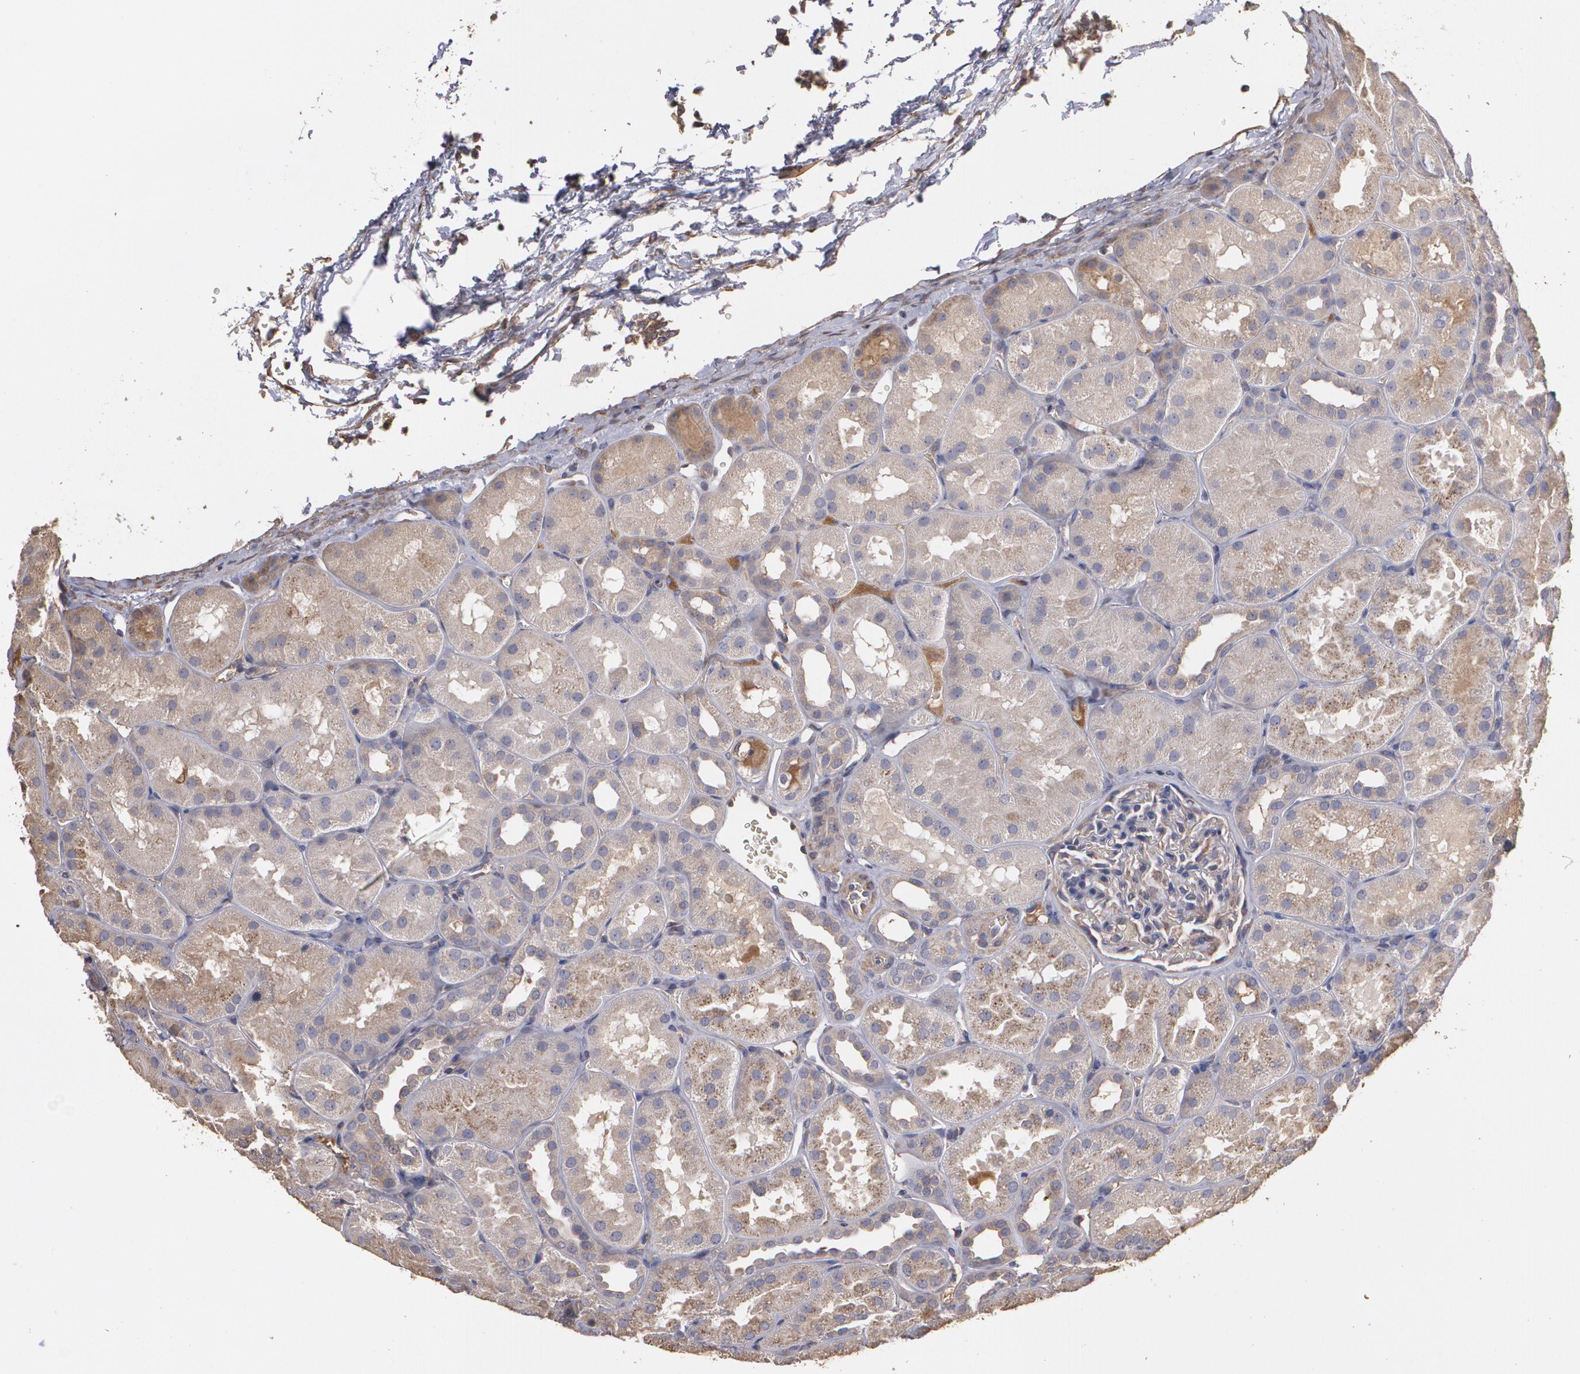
{"staining": {"intensity": "weak", "quantity": "25%-75%", "location": "cytoplasmic/membranous"}, "tissue": "kidney", "cell_type": "Cells in glomeruli", "image_type": "normal", "snomed": [{"axis": "morphology", "description": "Normal tissue, NOS"}, {"axis": "topography", "description": "Kidney"}], "caption": "Protein staining of benign kidney demonstrates weak cytoplasmic/membranous positivity in approximately 25%-75% of cells in glomeruli. Using DAB (3,3'-diaminobenzidine) (brown) and hematoxylin (blue) stains, captured at high magnification using brightfield microscopy.", "gene": "PON1", "patient": {"sex": "male", "age": 28}}